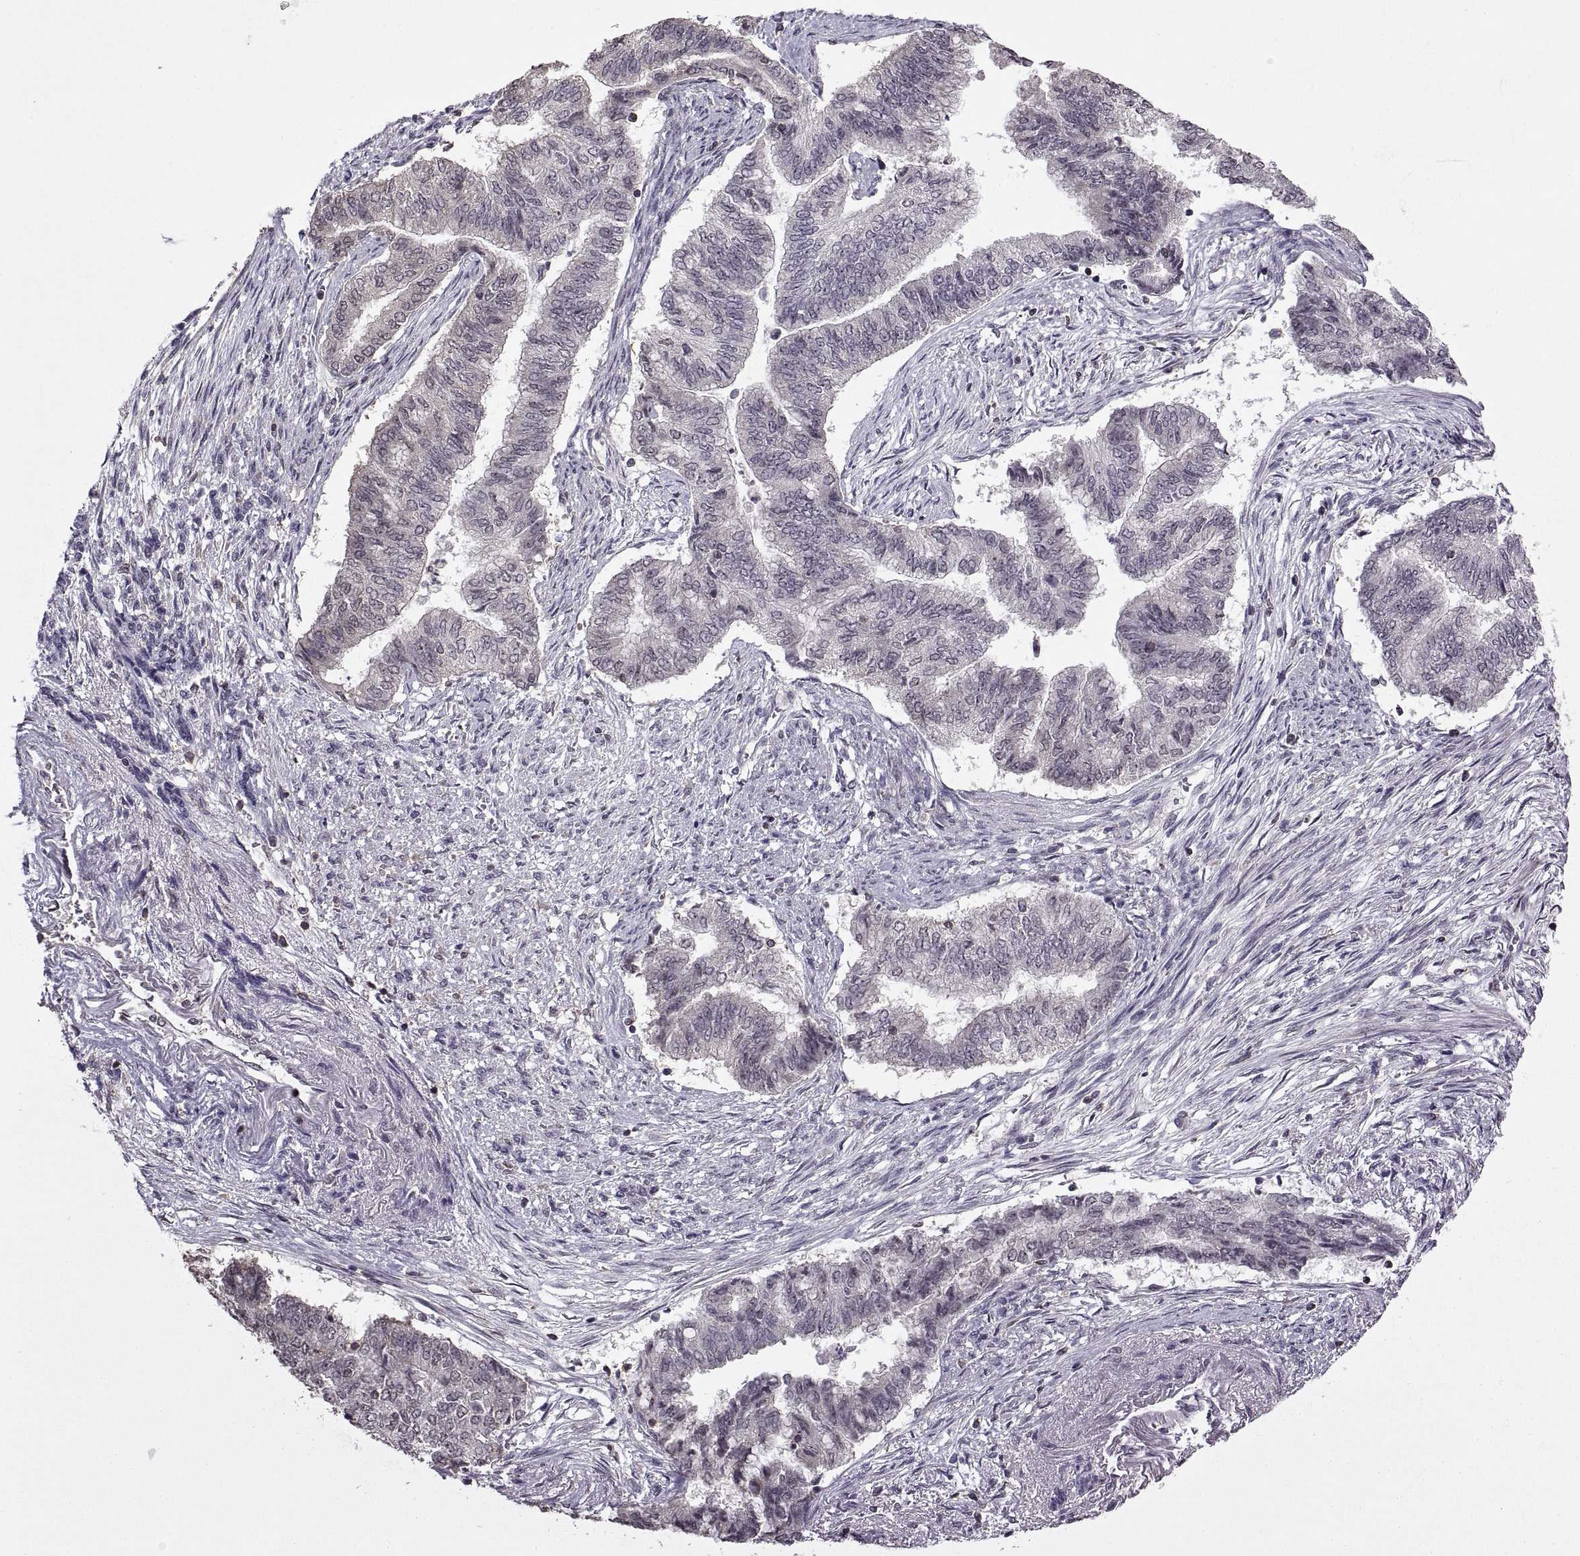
{"staining": {"intensity": "negative", "quantity": "none", "location": "none"}, "tissue": "endometrial cancer", "cell_type": "Tumor cells", "image_type": "cancer", "snomed": [{"axis": "morphology", "description": "Adenocarcinoma, NOS"}, {"axis": "topography", "description": "Endometrium"}], "caption": "Immunohistochemical staining of adenocarcinoma (endometrial) shows no significant positivity in tumor cells. (DAB (3,3'-diaminobenzidine) immunohistochemistry with hematoxylin counter stain).", "gene": "INTS3", "patient": {"sex": "female", "age": 65}}